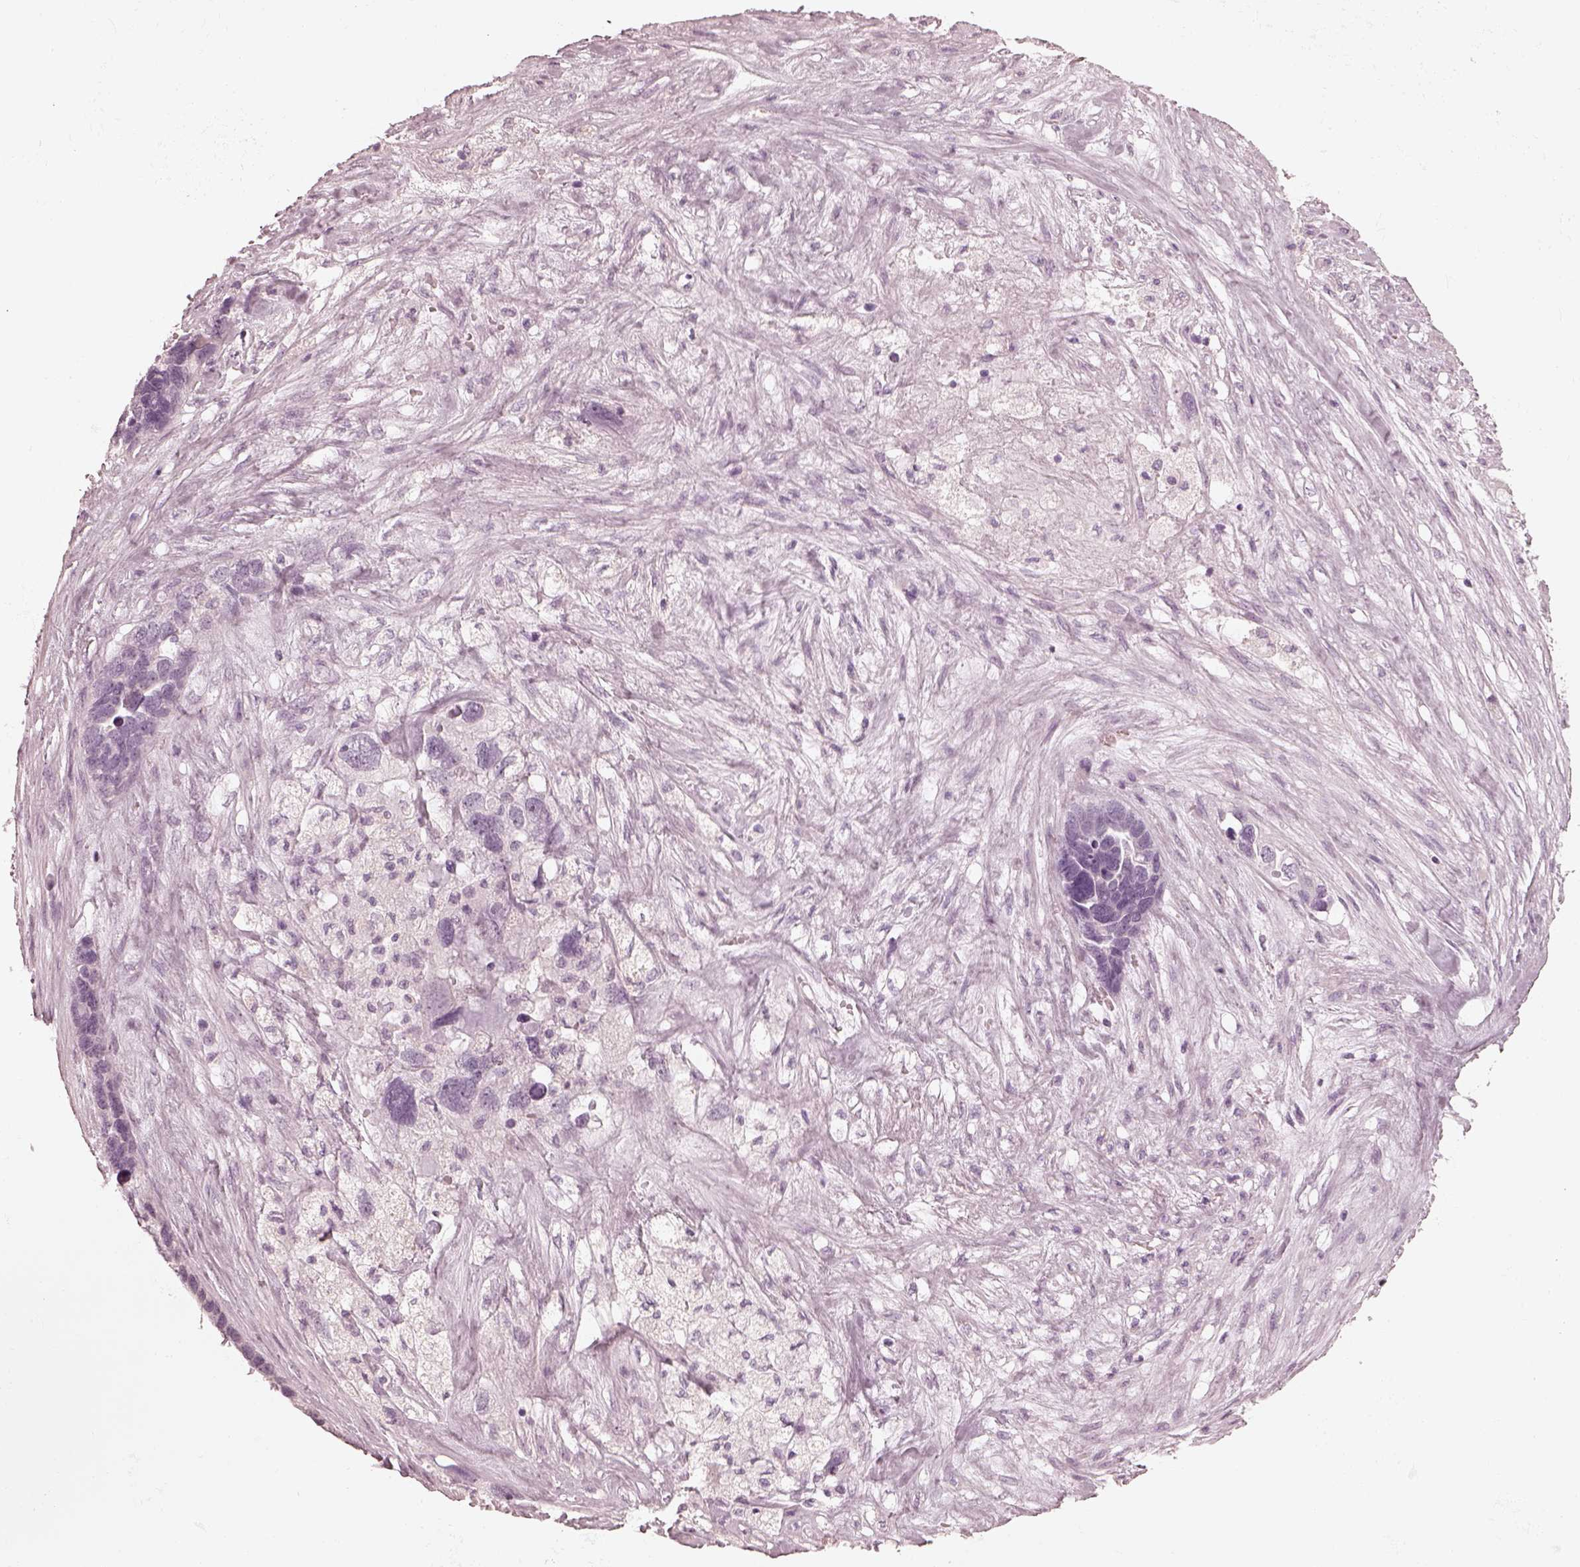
{"staining": {"intensity": "negative", "quantity": "none", "location": "none"}, "tissue": "ovarian cancer", "cell_type": "Tumor cells", "image_type": "cancer", "snomed": [{"axis": "morphology", "description": "Cystadenocarcinoma, serous, NOS"}, {"axis": "topography", "description": "Ovary"}], "caption": "DAB immunohistochemical staining of ovarian cancer (serous cystadenocarcinoma) reveals no significant staining in tumor cells.", "gene": "CALR3", "patient": {"sex": "female", "age": 54}}